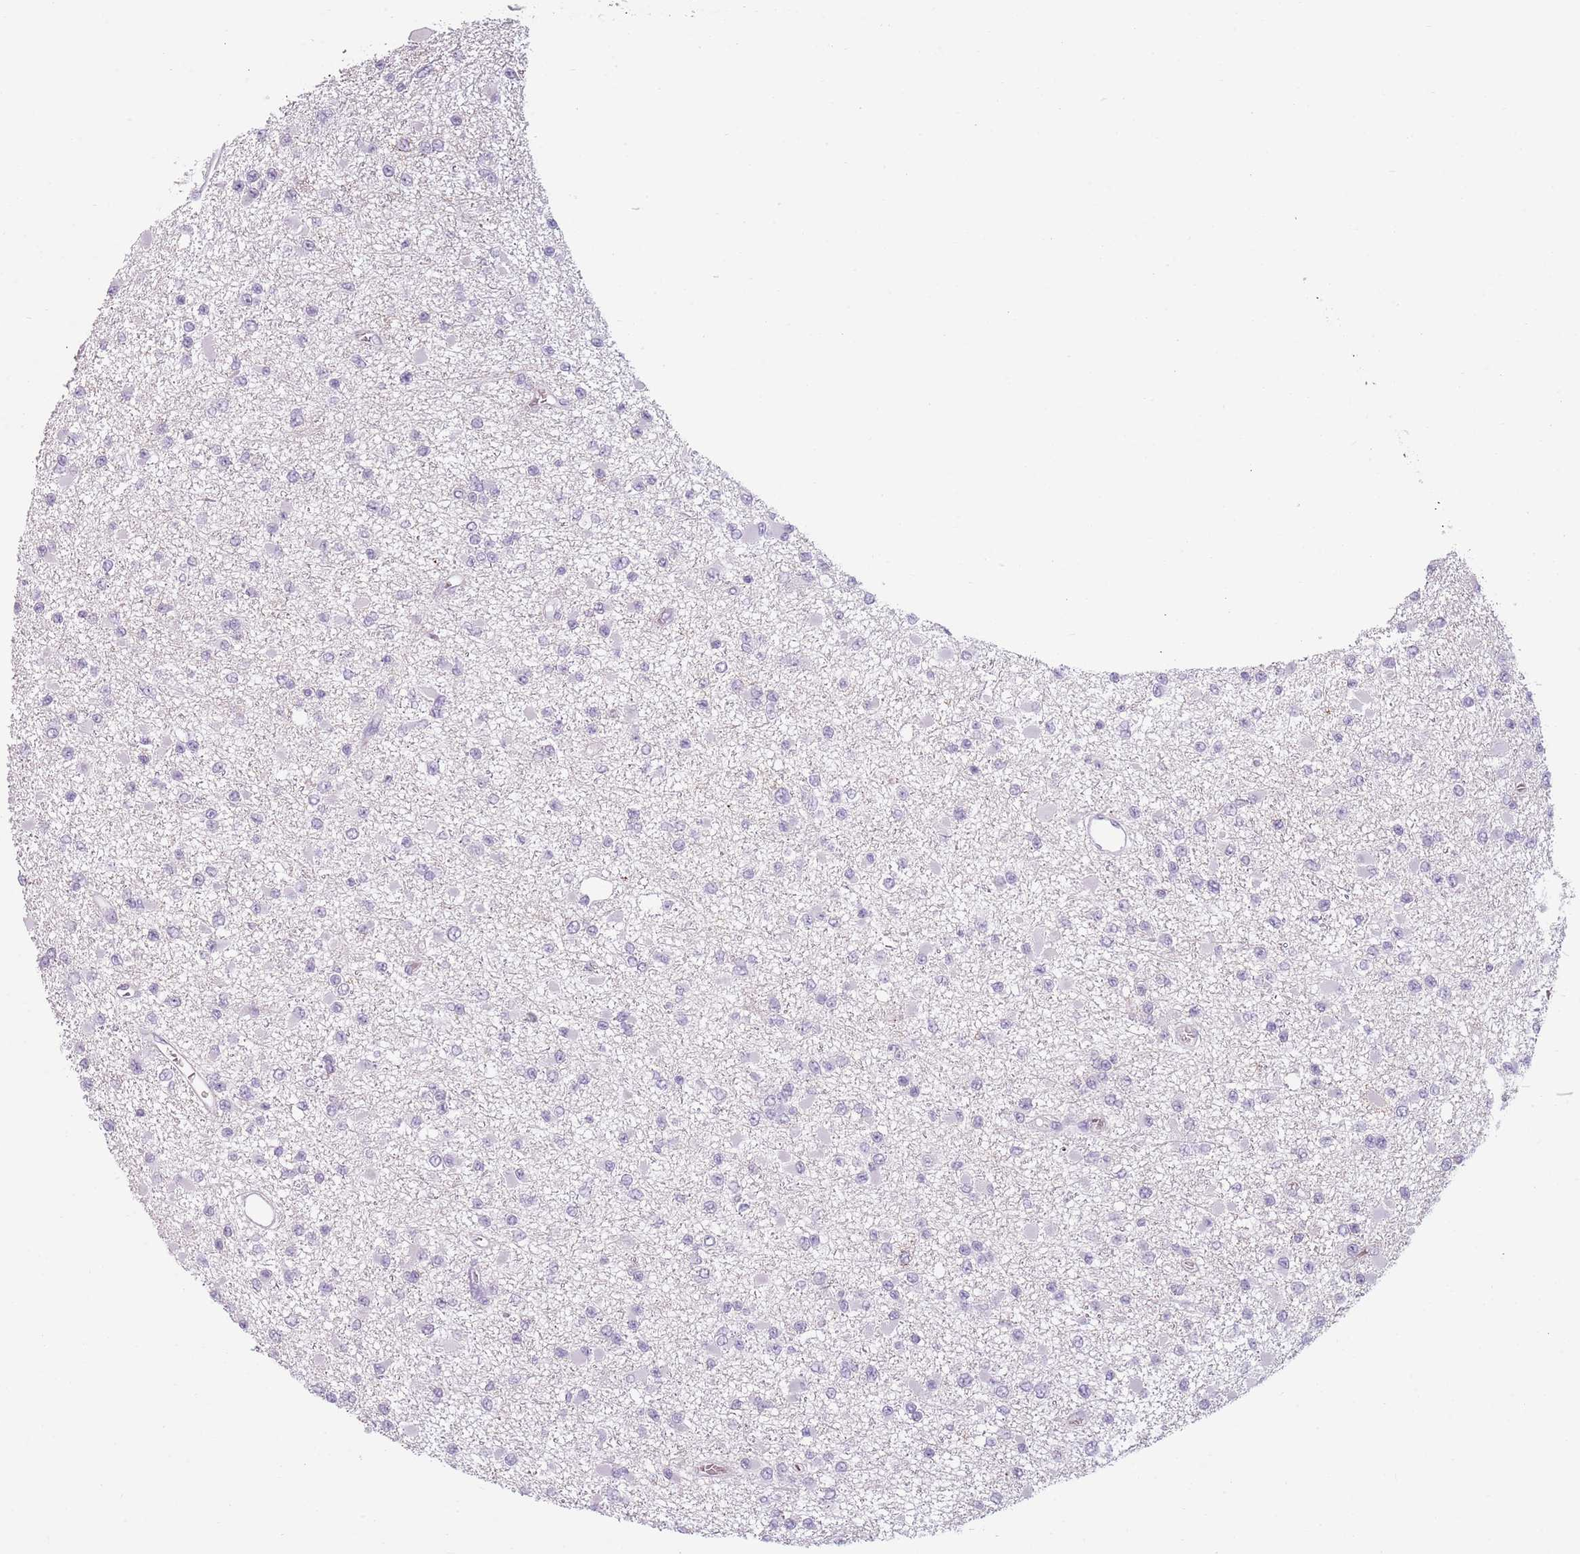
{"staining": {"intensity": "negative", "quantity": "none", "location": "none"}, "tissue": "glioma", "cell_type": "Tumor cells", "image_type": "cancer", "snomed": [{"axis": "morphology", "description": "Glioma, malignant, Low grade"}, {"axis": "topography", "description": "Brain"}], "caption": "An IHC image of malignant glioma (low-grade) is shown. There is no staining in tumor cells of malignant glioma (low-grade).", "gene": "PIEZO1", "patient": {"sex": "female", "age": 22}}